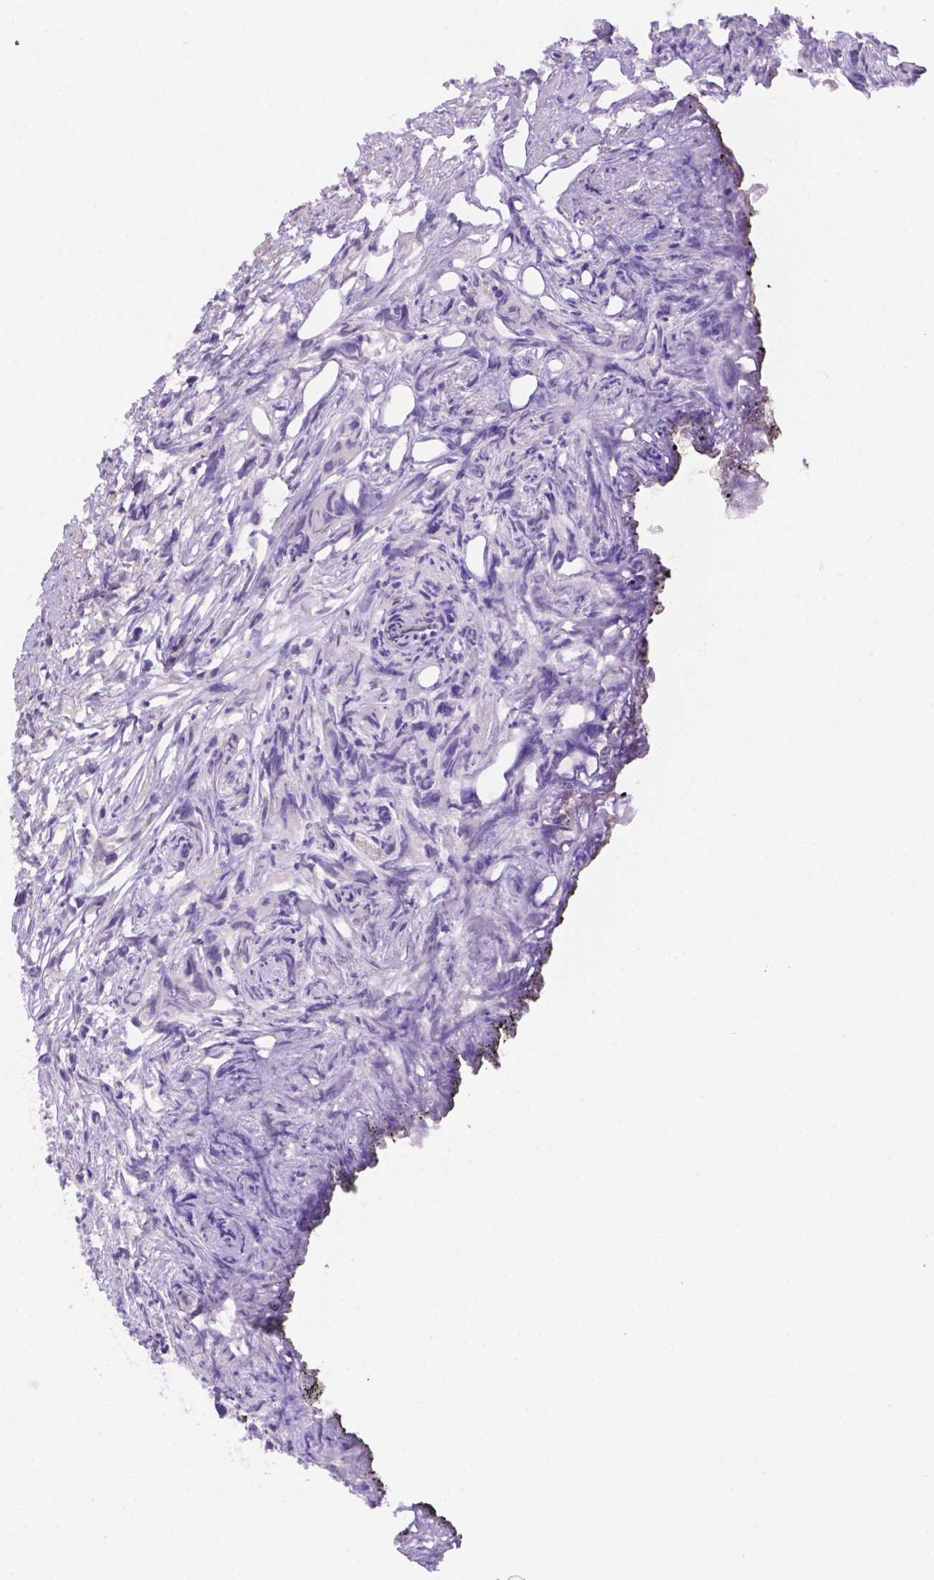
{"staining": {"intensity": "negative", "quantity": "none", "location": "none"}, "tissue": "prostate cancer", "cell_type": "Tumor cells", "image_type": "cancer", "snomed": [{"axis": "morphology", "description": "Adenocarcinoma, High grade"}, {"axis": "topography", "description": "Prostate"}], "caption": "An immunohistochemistry histopathology image of prostate adenocarcinoma (high-grade) is shown. There is no staining in tumor cells of prostate adenocarcinoma (high-grade).", "gene": "NXPE2", "patient": {"sex": "male", "age": 68}}